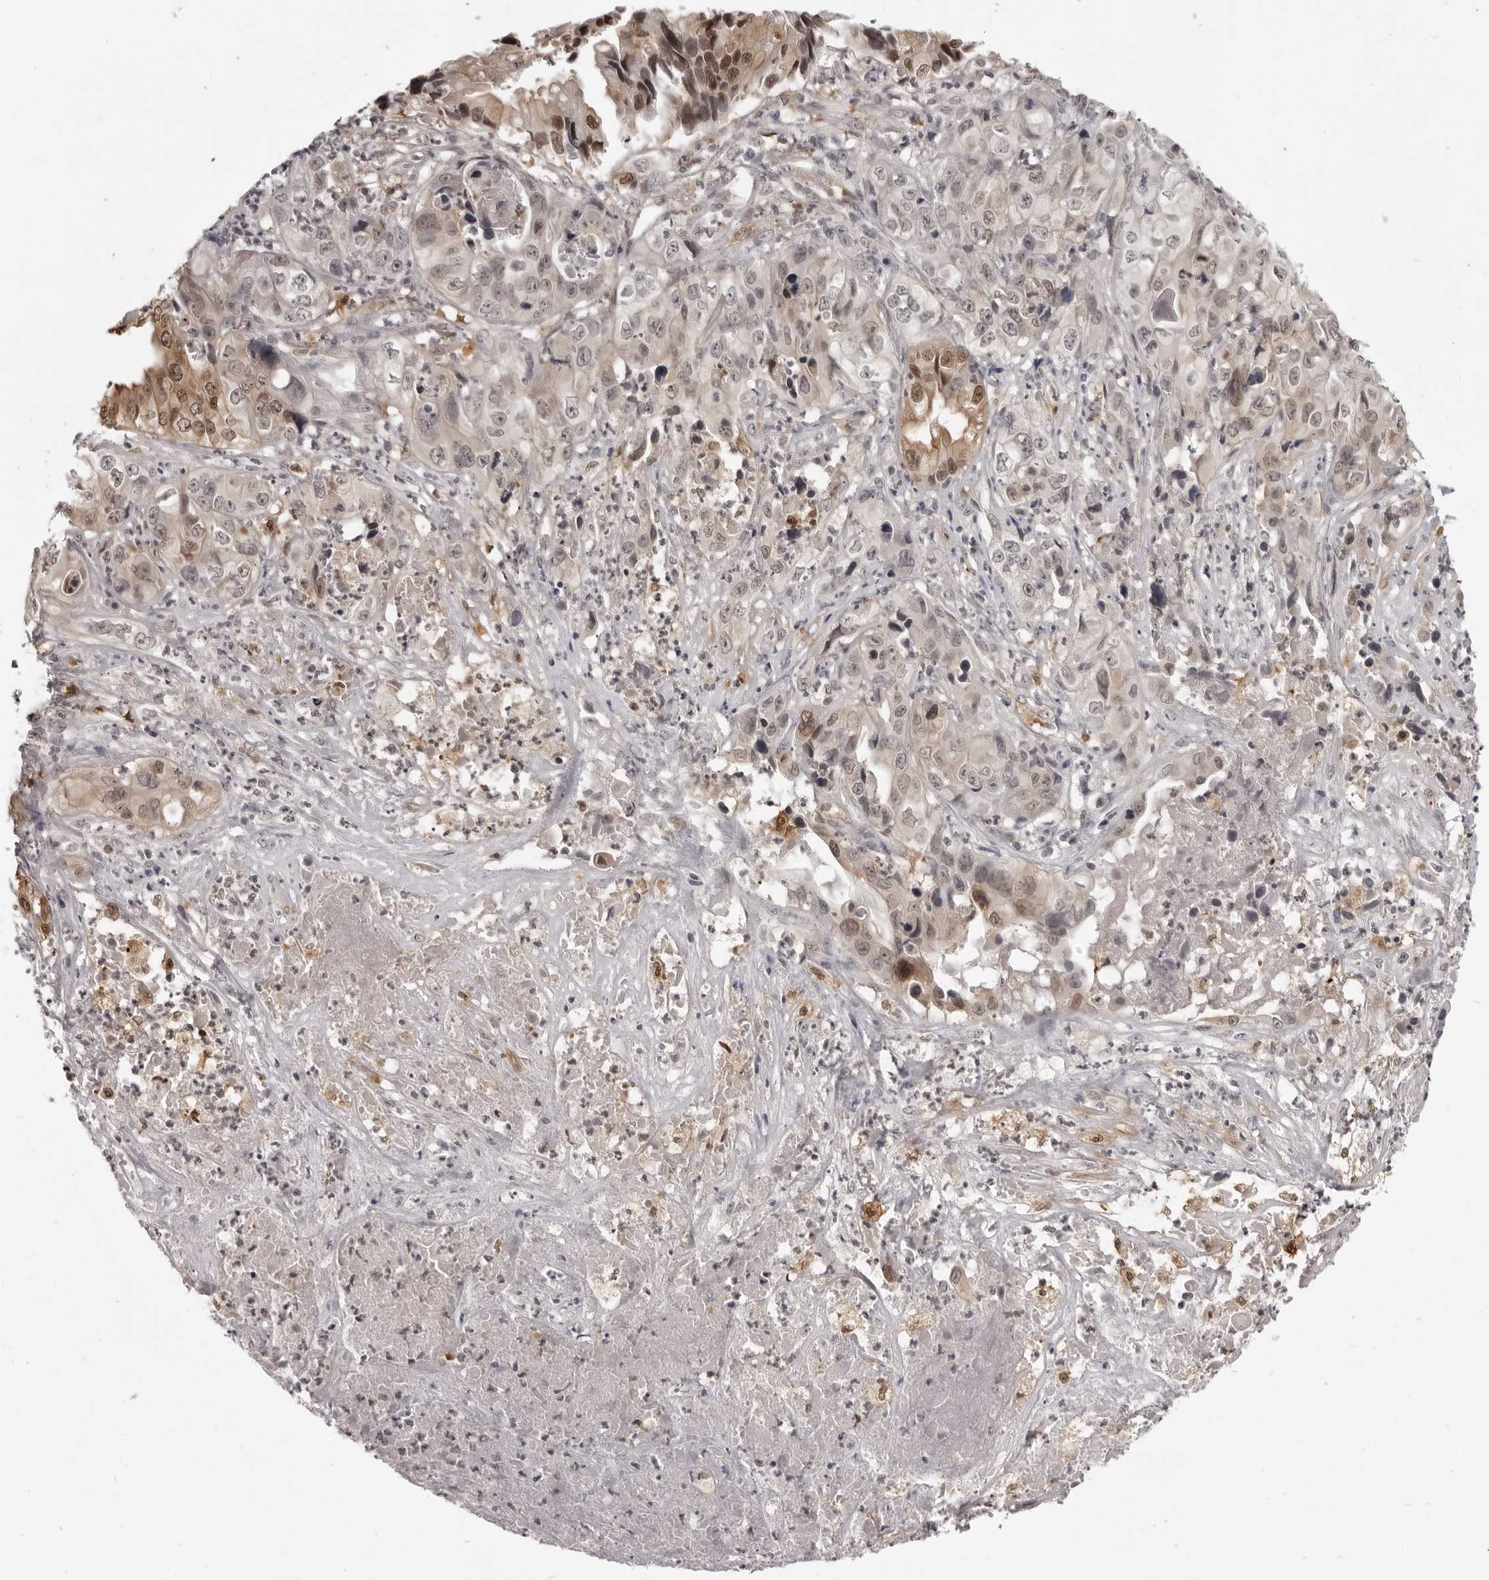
{"staining": {"intensity": "moderate", "quantity": "<25%", "location": "nuclear"}, "tissue": "liver cancer", "cell_type": "Tumor cells", "image_type": "cancer", "snomed": [{"axis": "morphology", "description": "Cholangiocarcinoma"}, {"axis": "topography", "description": "Liver"}], "caption": "High-power microscopy captured an immunohistochemistry micrograph of liver cholangiocarcinoma, revealing moderate nuclear staining in approximately <25% of tumor cells.", "gene": "SRGAP2", "patient": {"sex": "female", "age": 61}}